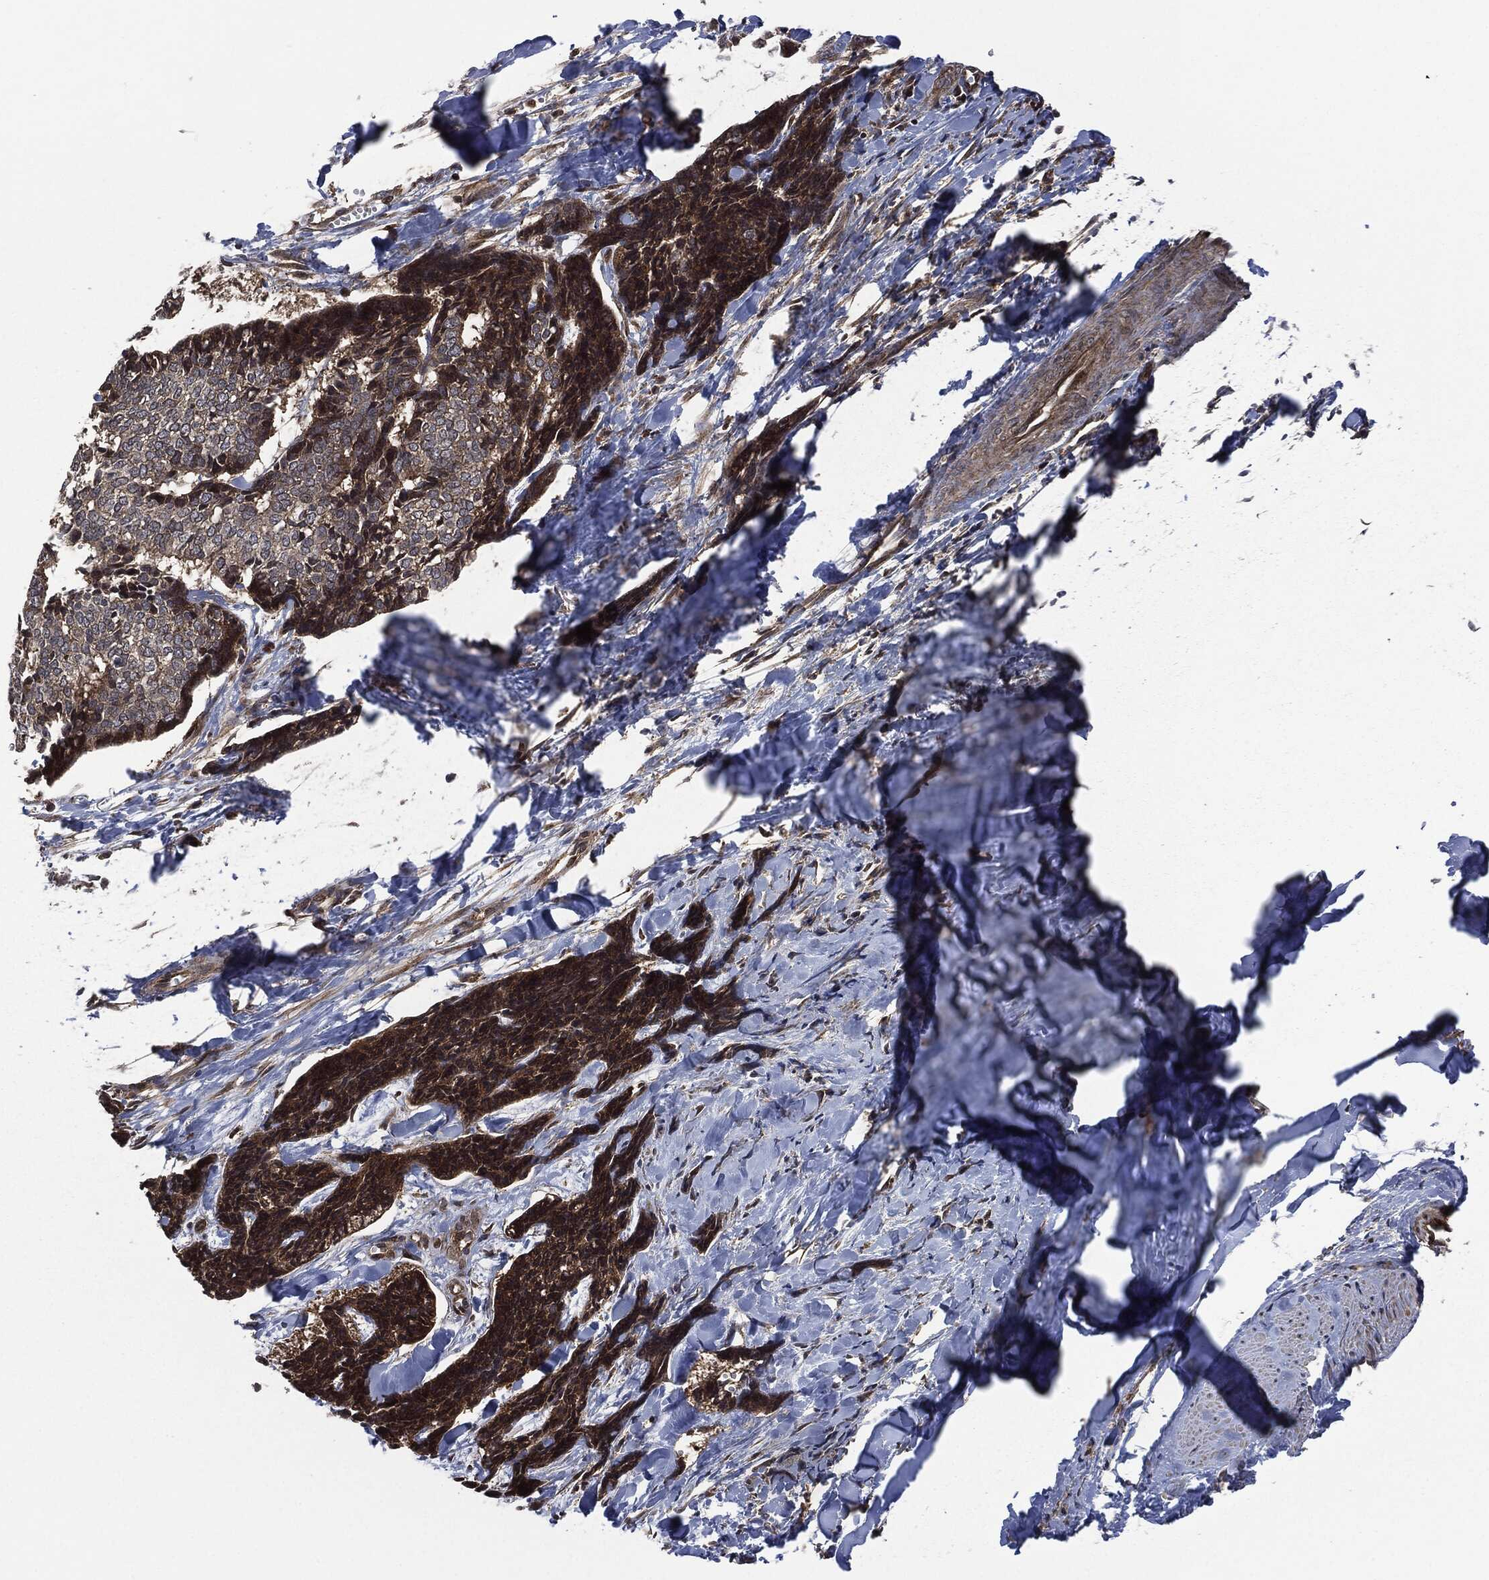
{"staining": {"intensity": "strong", "quantity": "<25%", "location": "cytoplasmic/membranous"}, "tissue": "skin cancer", "cell_type": "Tumor cells", "image_type": "cancer", "snomed": [{"axis": "morphology", "description": "Basal cell carcinoma"}, {"axis": "topography", "description": "Skin"}], "caption": "Immunohistochemical staining of skin cancer (basal cell carcinoma) displays medium levels of strong cytoplasmic/membranous protein staining in about <25% of tumor cells.", "gene": "HRAS", "patient": {"sex": "male", "age": 86}}